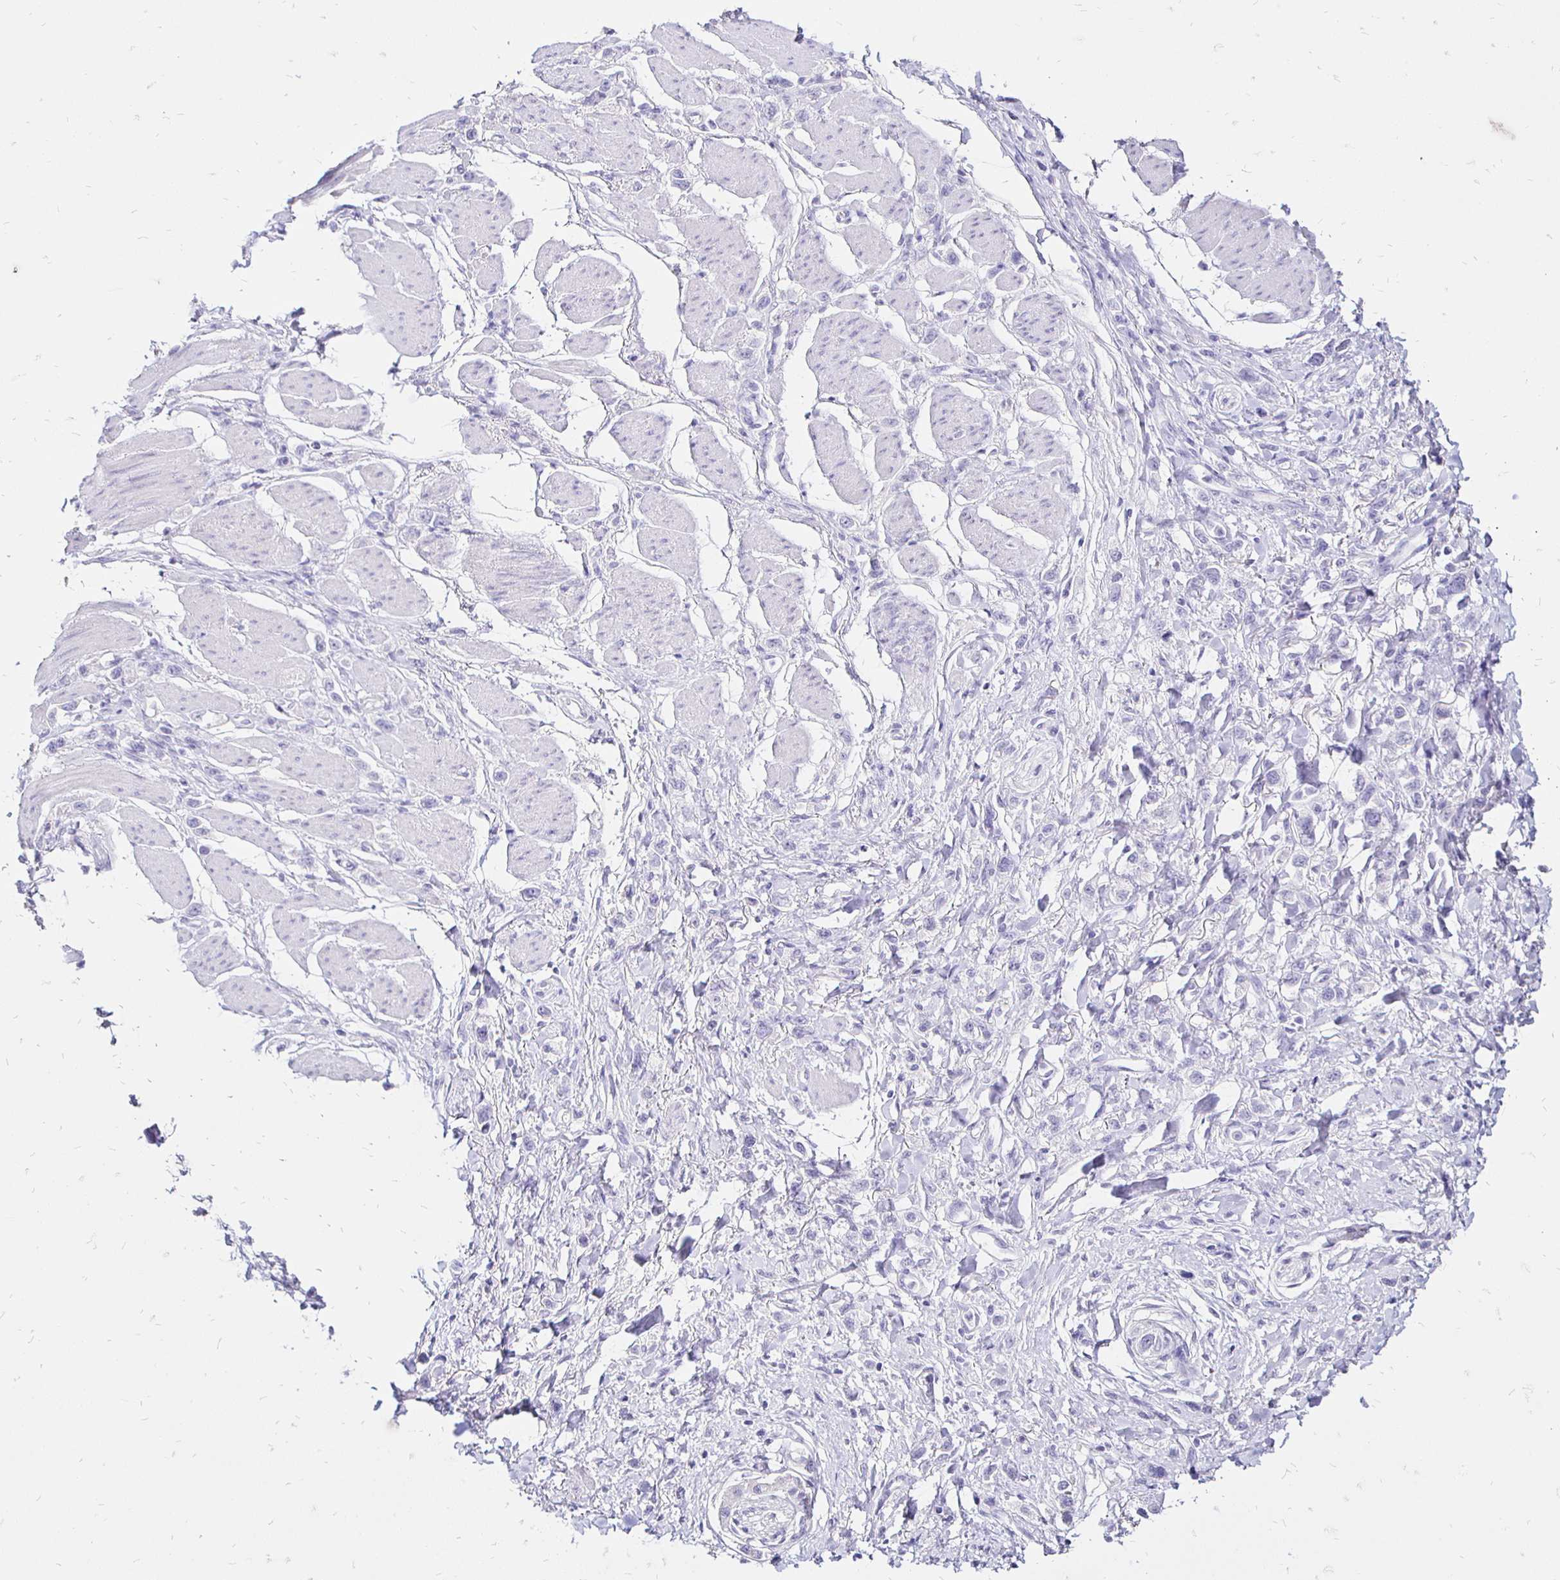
{"staining": {"intensity": "negative", "quantity": "none", "location": "none"}, "tissue": "stomach cancer", "cell_type": "Tumor cells", "image_type": "cancer", "snomed": [{"axis": "morphology", "description": "Adenocarcinoma, NOS"}, {"axis": "topography", "description": "Stomach"}], "caption": "Photomicrograph shows no significant protein staining in tumor cells of adenocarcinoma (stomach). Nuclei are stained in blue.", "gene": "IRGC", "patient": {"sex": "female", "age": 65}}